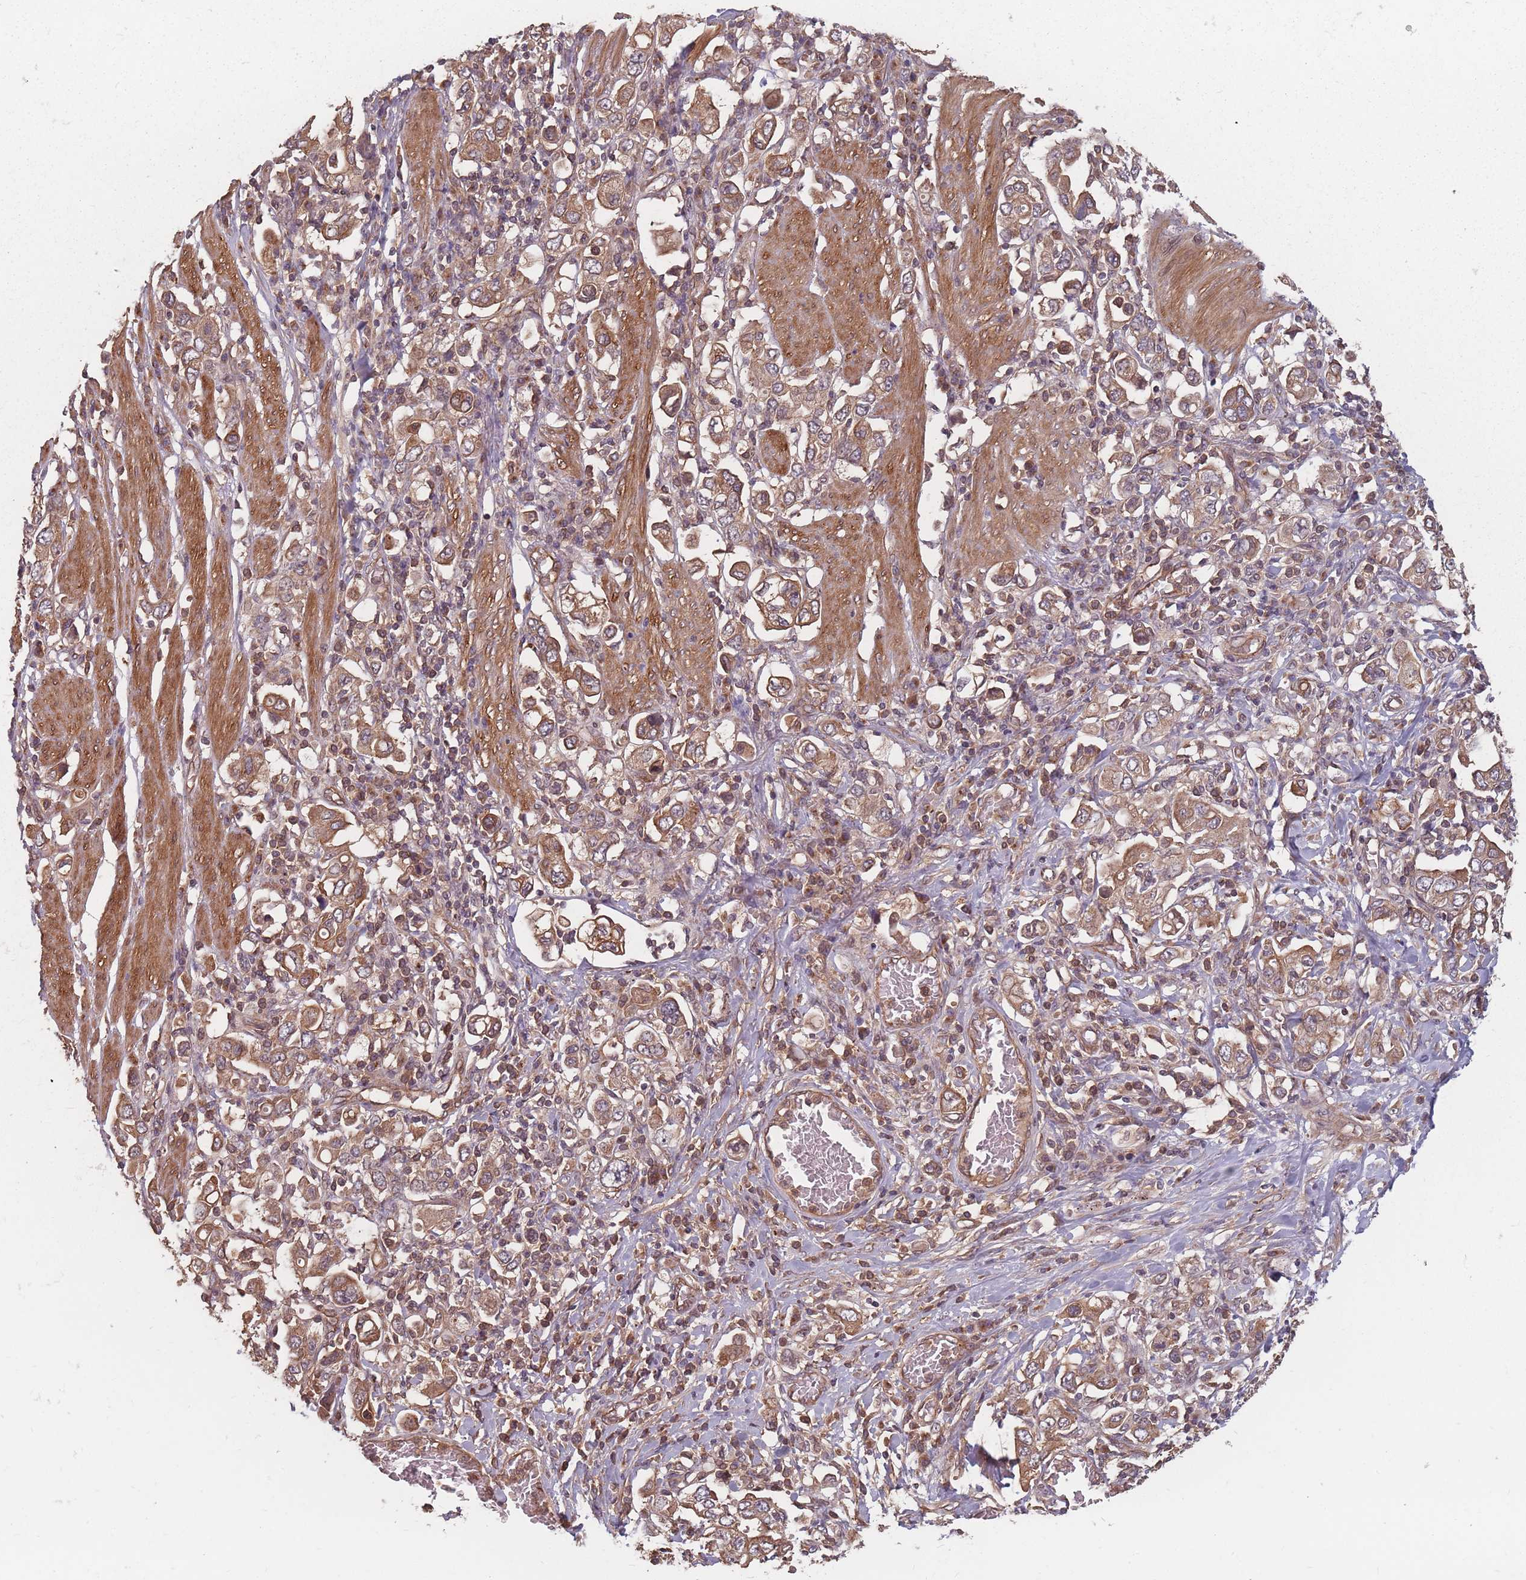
{"staining": {"intensity": "moderate", "quantity": ">75%", "location": "cytoplasmic/membranous"}, "tissue": "stomach cancer", "cell_type": "Tumor cells", "image_type": "cancer", "snomed": [{"axis": "morphology", "description": "Adenocarcinoma, NOS"}, {"axis": "topography", "description": "Stomach, upper"}], "caption": "Stomach adenocarcinoma stained with a protein marker demonstrates moderate staining in tumor cells.", "gene": "C3orf14", "patient": {"sex": "male", "age": 62}}